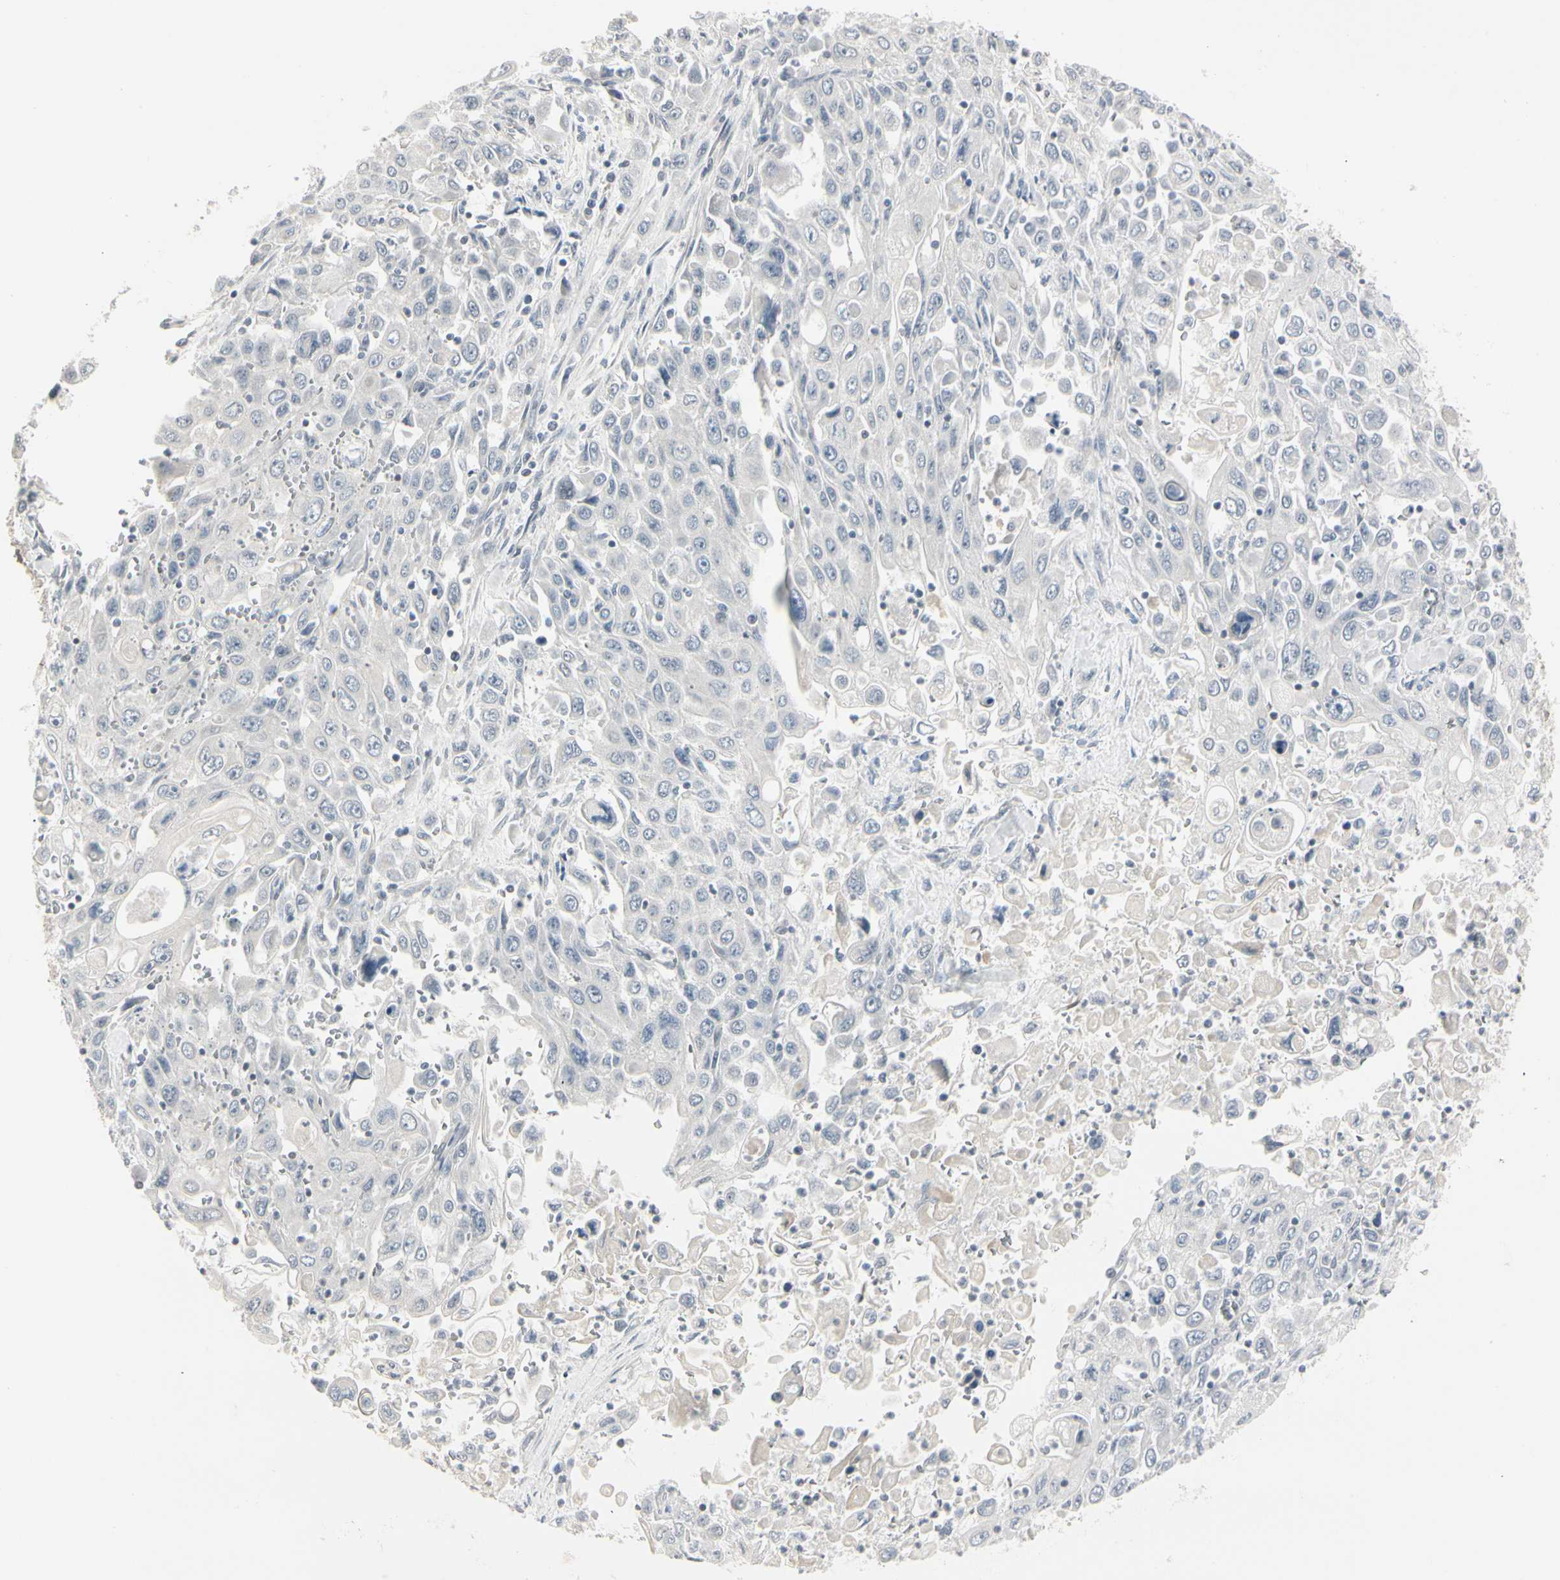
{"staining": {"intensity": "negative", "quantity": "none", "location": "none"}, "tissue": "pancreatic cancer", "cell_type": "Tumor cells", "image_type": "cancer", "snomed": [{"axis": "morphology", "description": "Adenocarcinoma, NOS"}, {"axis": "topography", "description": "Pancreas"}], "caption": "Tumor cells show no significant expression in pancreatic cancer.", "gene": "DMPK", "patient": {"sex": "male", "age": 70}}